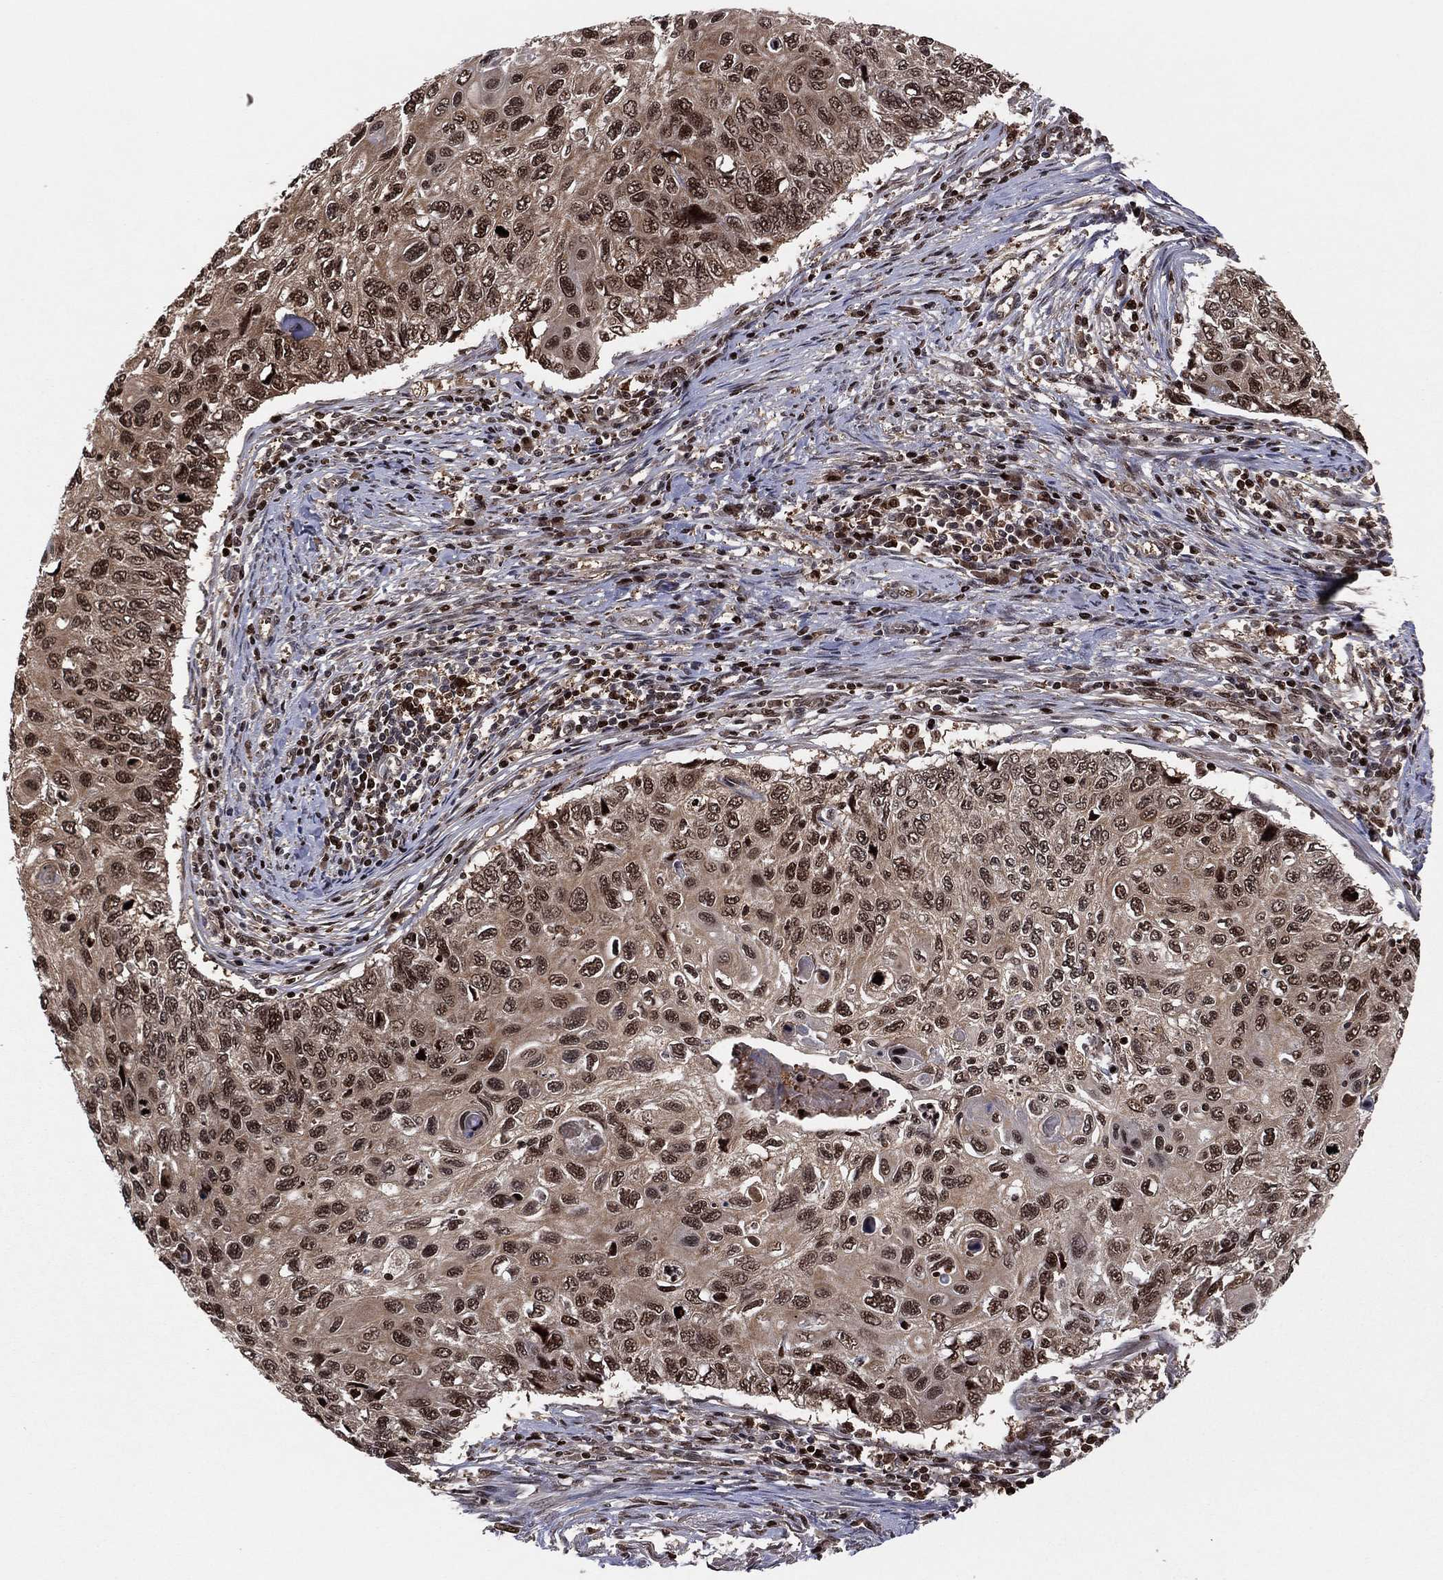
{"staining": {"intensity": "strong", "quantity": ">75%", "location": "cytoplasmic/membranous,nuclear"}, "tissue": "cervical cancer", "cell_type": "Tumor cells", "image_type": "cancer", "snomed": [{"axis": "morphology", "description": "Squamous cell carcinoma, NOS"}, {"axis": "topography", "description": "Cervix"}], "caption": "The photomicrograph reveals immunohistochemical staining of cervical cancer (squamous cell carcinoma). There is strong cytoplasmic/membranous and nuclear positivity is seen in approximately >75% of tumor cells. The staining was performed using DAB, with brown indicating positive protein expression. Nuclei are stained blue with hematoxylin.", "gene": "PSMA1", "patient": {"sex": "female", "age": 70}}